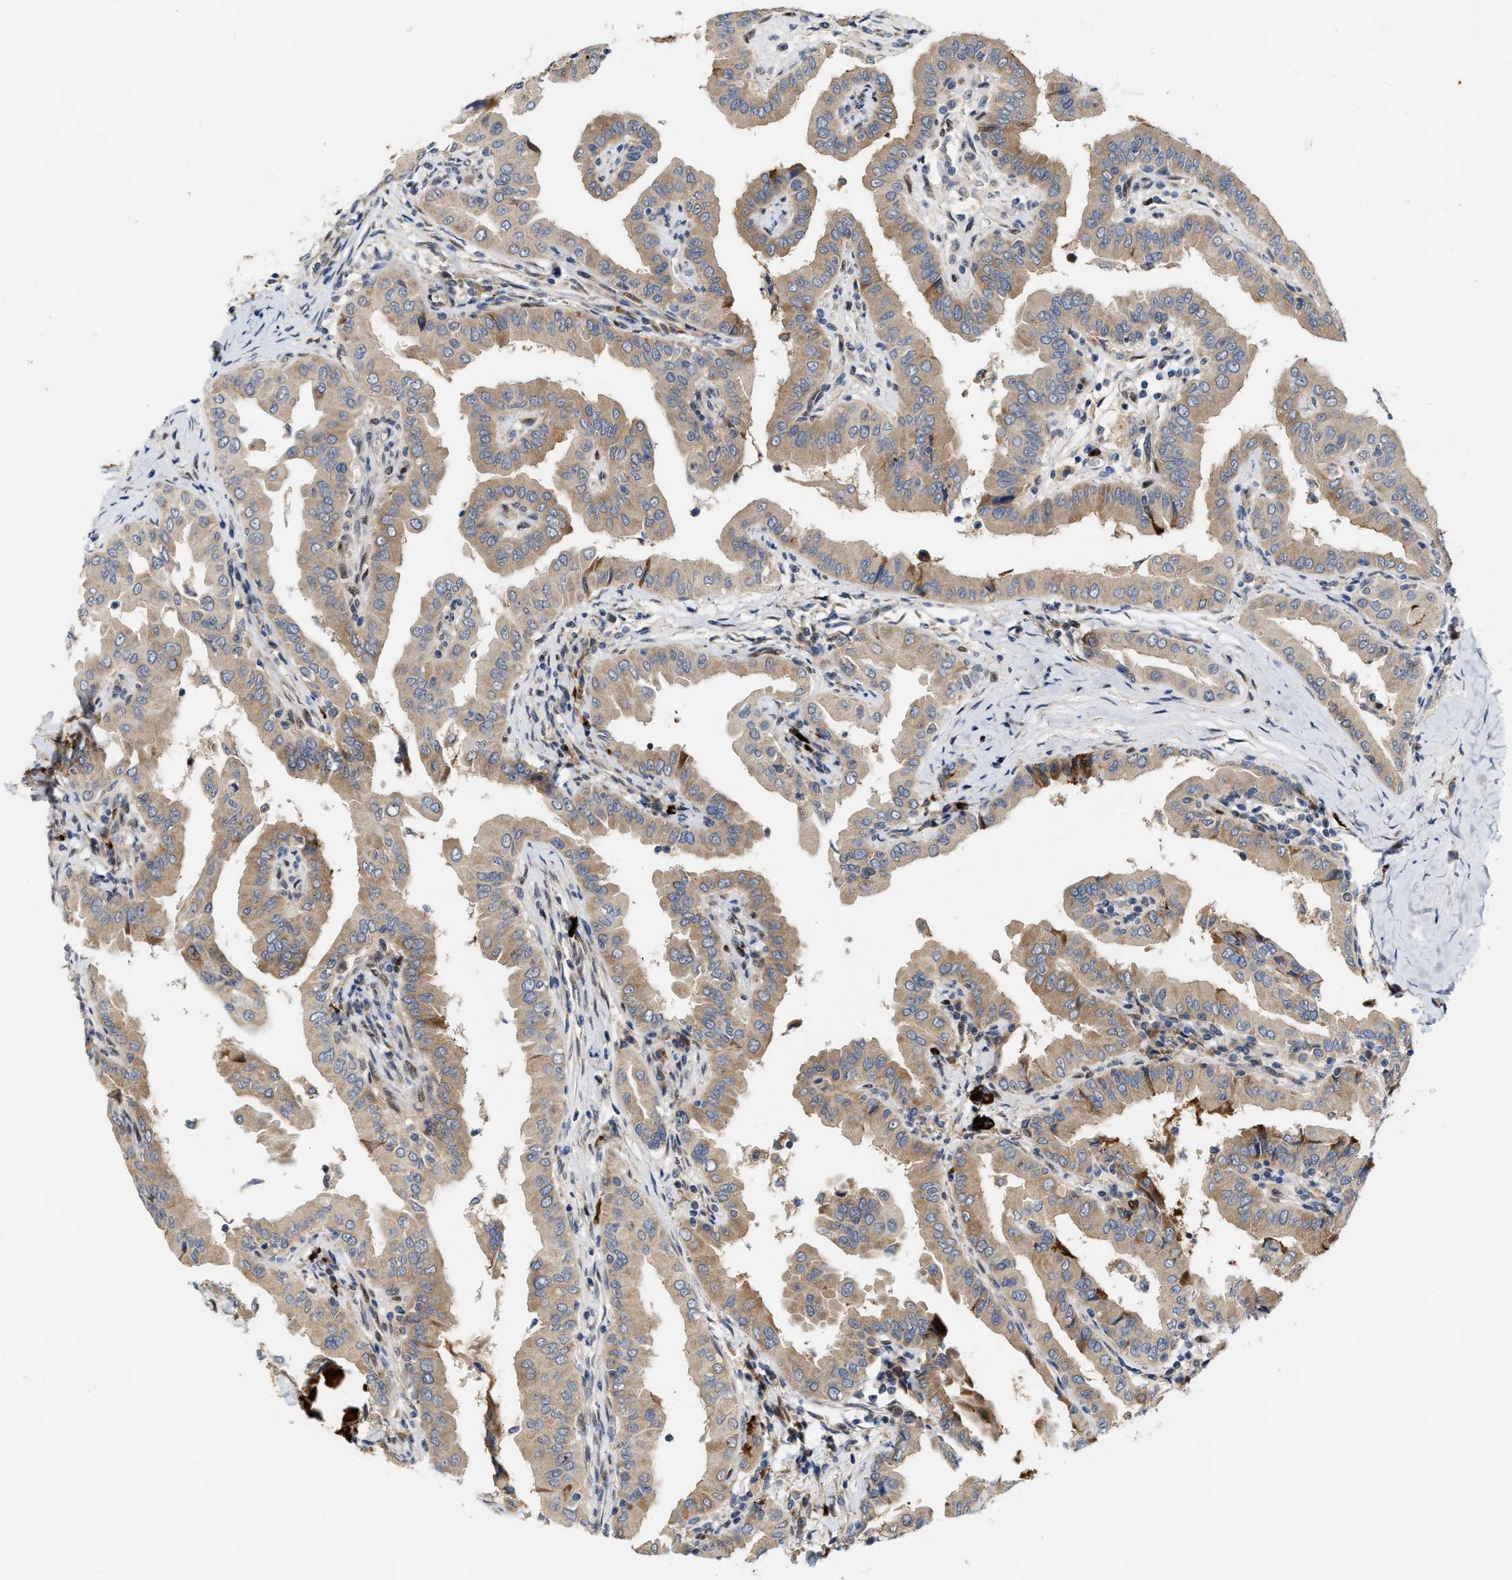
{"staining": {"intensity": "weak", "quantity": ">75%", "location": "cytoplasmic/membranous"}, "tissue": "thyroid cancer", "cell_type": "Tumor cells", "image_type": "cancer", "snomed": [{"axis": "morphology", "description": "Papillary adenocarcinoma, NOS"}, {"axis": "topography", "description": "Thyroid gland"}], "caption": "This photomicrograph exhibits thyroid papillary adenocarcinoma stained with immunohistochemistry (IHC) to label a protein in brown. The cytoplasmic/membranous of tumor cells show weak positivity for the protein. Nuclei are counter-stained blue.", "gene": "TCF4", "patient": {"sex": "male", "age": 33}}